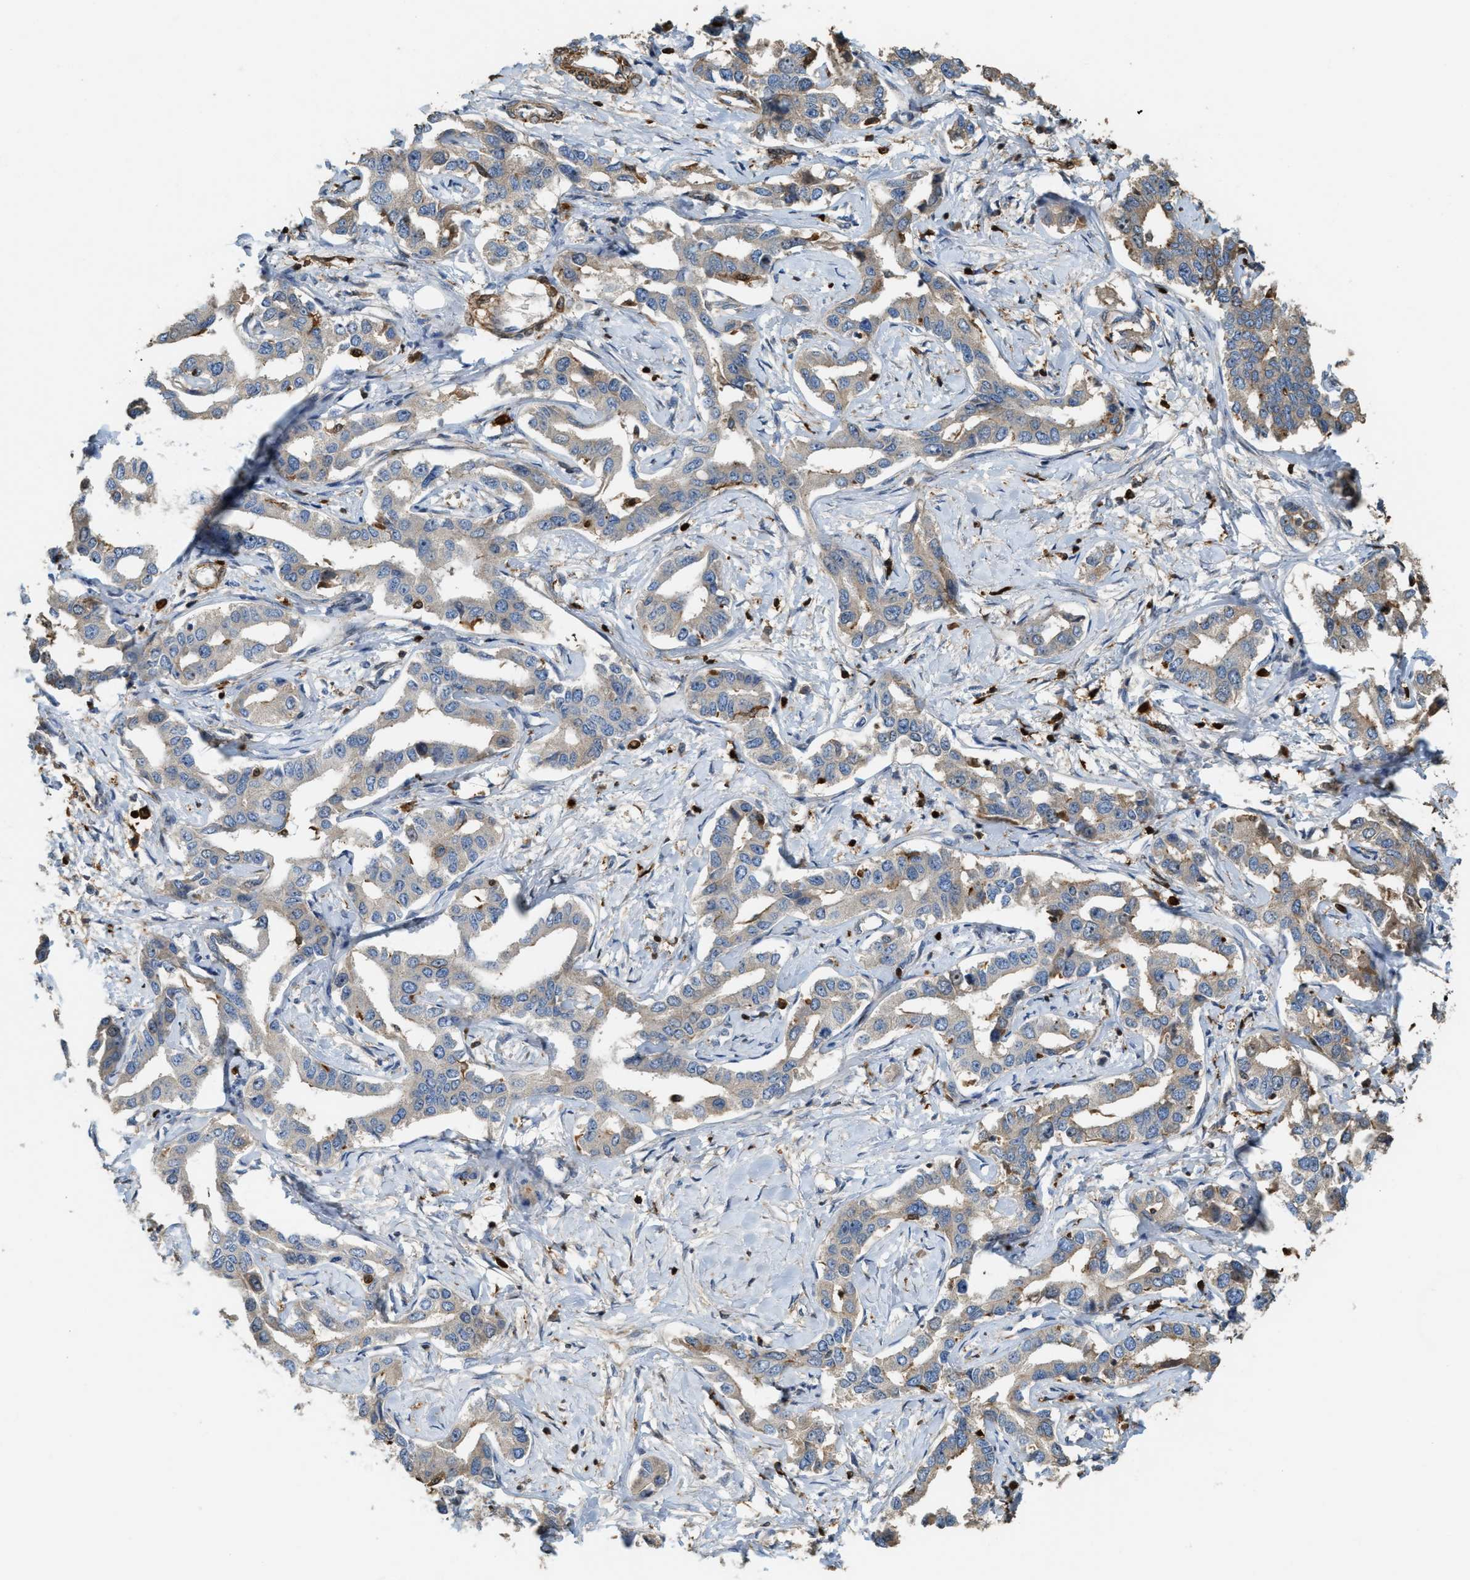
{"staining": {"intensity": "weak", "quantity": "<25%", "location": "cytoplasmic/membranous"}, "tissue": "liver cancer", "cell_type": "Tumor cells", "image_type": "cancer", "snomed": [{"axis": "morphology", "description": "Cholangiocarcinoma"}, {"axis": "topography", "description": "Liver"}], "caption": "IHC photomicrograph of neoplastic tissue: human liver cancer stained with DAB (3,3'-diaminobenzidine) shows no significant protein staining in tumor cells.", "gene": "SERPINB5", "patient": {"sex": "male", "age": 59}}